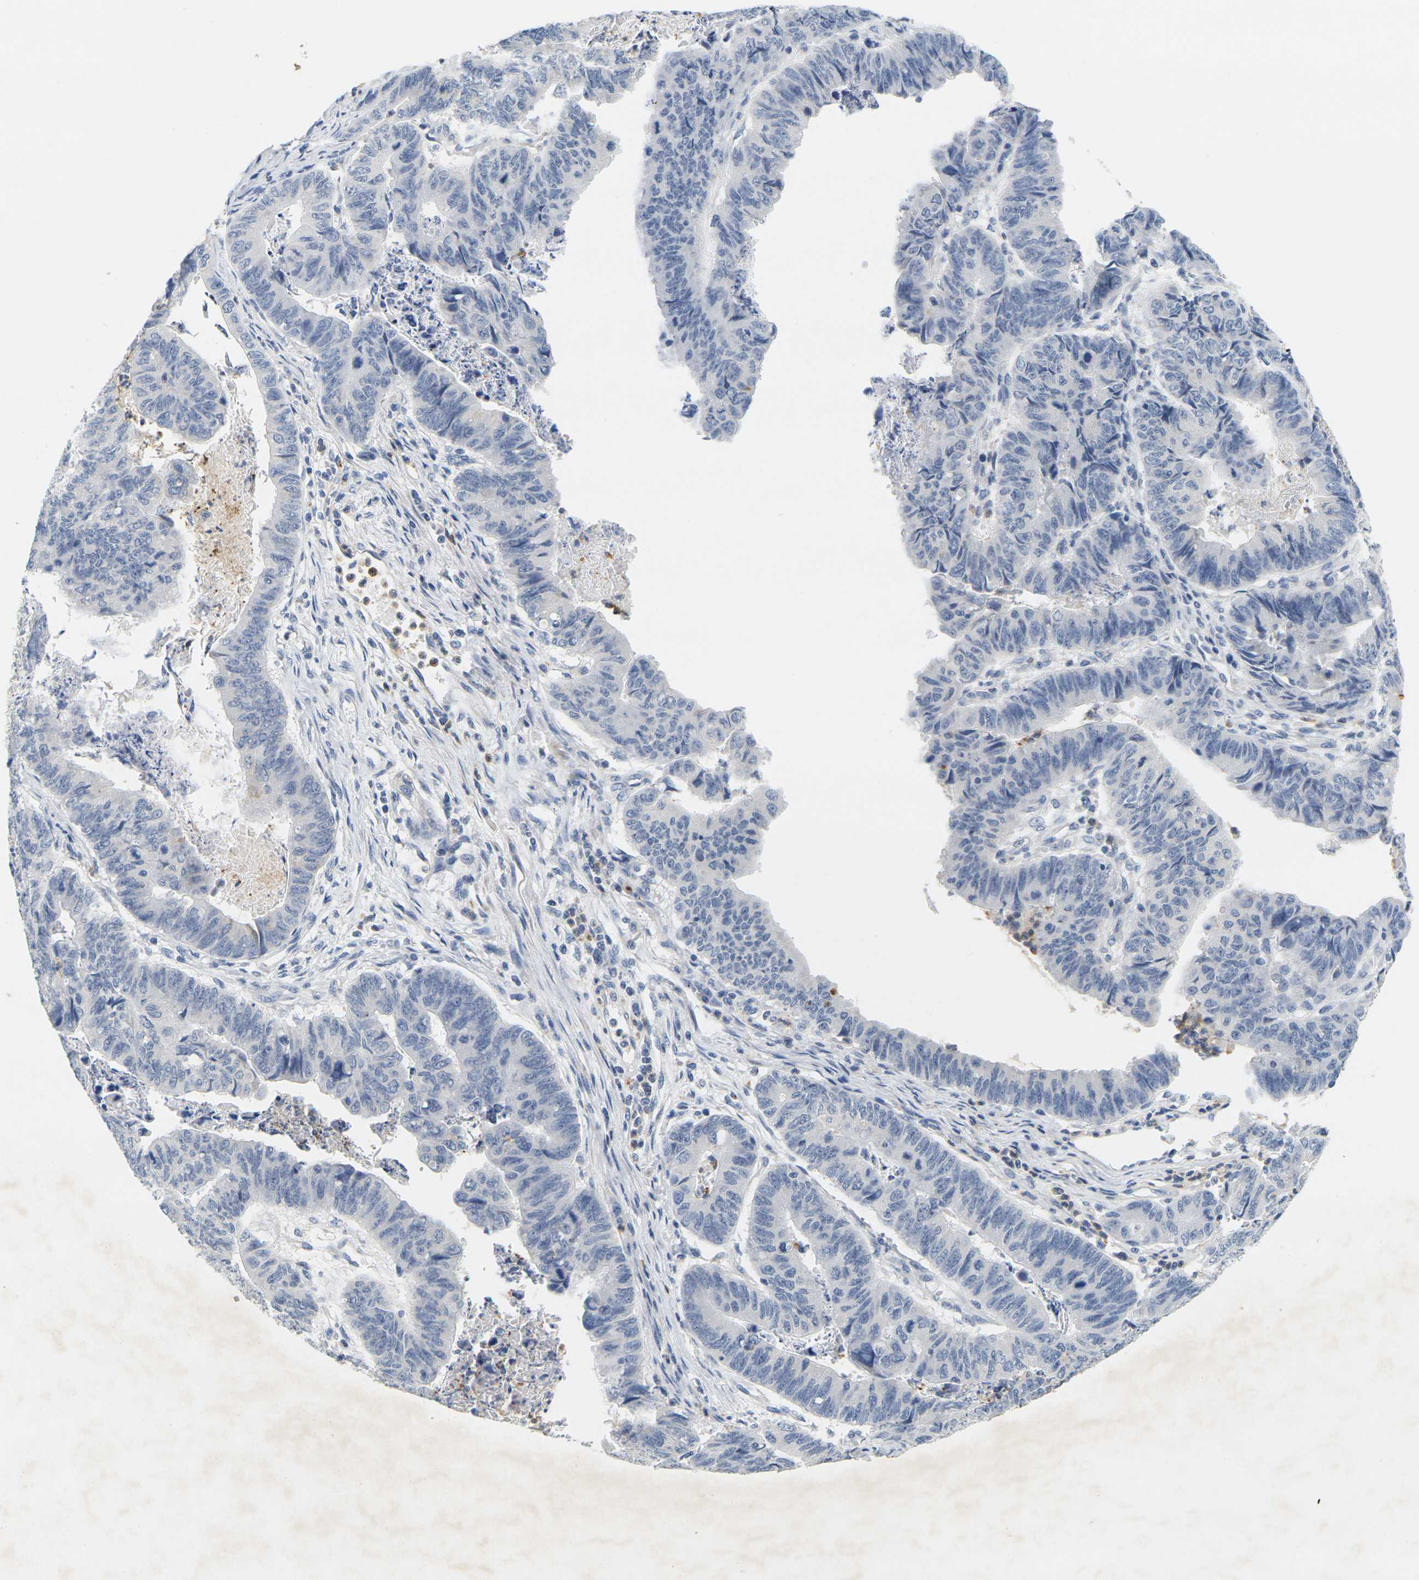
{"staining": {"intensity": "negative", "quantity": "none", "location": "none"}, "tissue": "stomach cancer", "cell_type": "Tumor cells", "image_type": "cancer", "snomed": [{"axis": "morphology", "description": "Adenocarcinoma, NOS"}, {"axis": "topography", "description": "Stomach, lower"}], "caption": "DAB (3,3'-diaminobenzidine) immunohistochemical staining of stomach adenocarcinoma exhibits no significant staining in tumor cells.", "gene": "KLK5", "patient": {"sex": "male", "age": 77}}